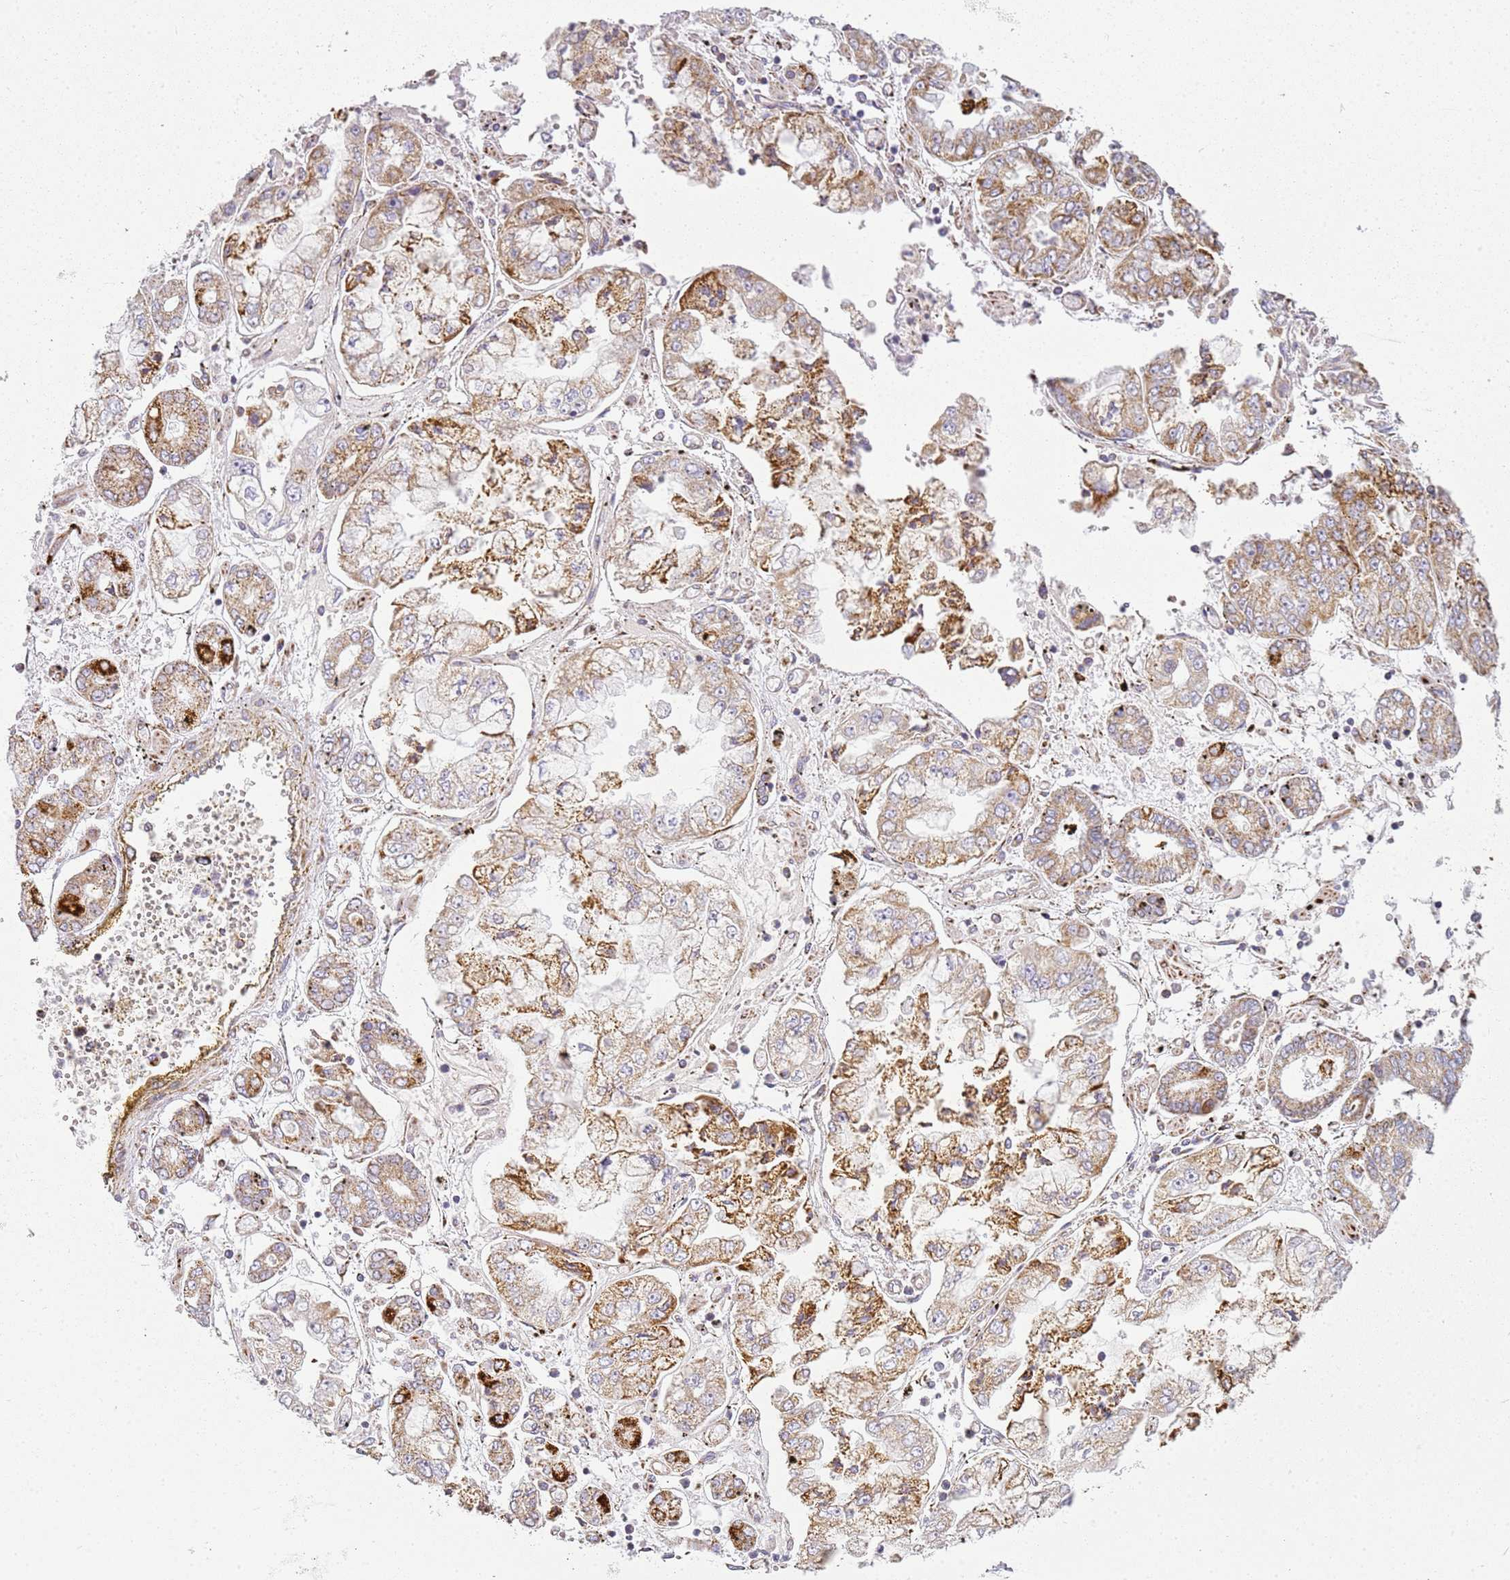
{"staining": {"intensity": "moderate", "quantity": "25%-75%", "location": "cytoplasmic/membranous"}, "tissue": "stomach cancer", "cell_type": "Tumor cells", "image_type": "cancer", "snomed": [{"axis": "morphology", "description": "Adenocarcinoma, NOS"}, {"axis": "topography", "description": "Stomach"}], "caption": "Brown immunohistochemical staining in stomach cancer (adenocarcinoma) displays moderate cytoplasmic/membranous staining in approximately 25%-75% of tumor cells.", "gene": "TMEM200C", "patient": {"sex": "male", "age": 76}}